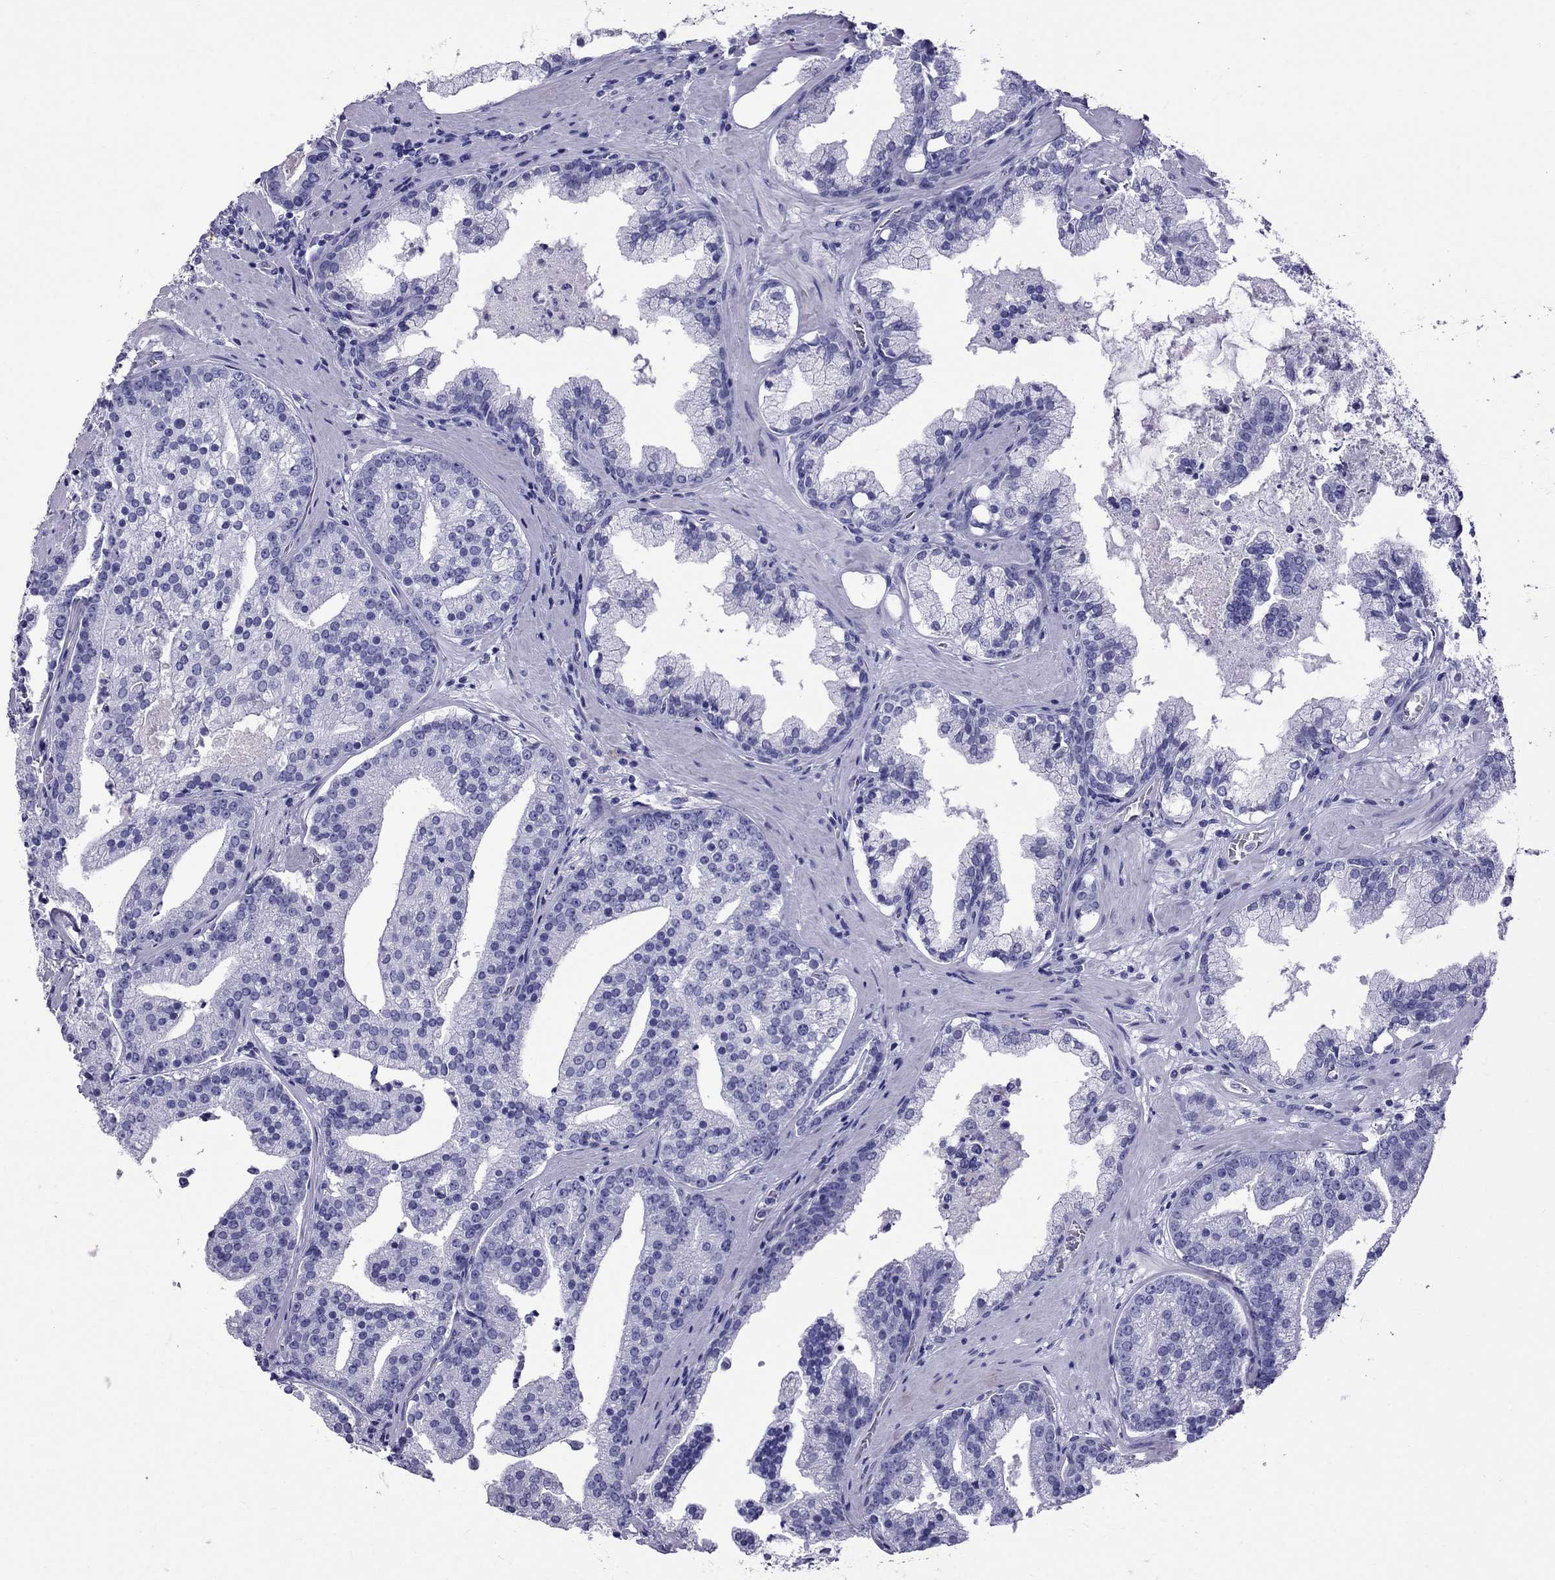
{"staining": {"intensity": "negative", "quantity": "none", "location": "none"}, "tissue": "prostate cancer", "cell_type": "Tumor cells", "image_type": "cancer", "snomed": [{"axis": "morphology", "description": "Adenocarcinoma, NOS"}, {"axis": "topography", "description": "Prostate and seminal vesicle, NOS"}, {"axis": "topography", "description": "Prostate"}], "caption": "IHC image of prostate cancer (adenocarcinoma) stained for a protein (brown), which exhibits no positivity in tumor cells.", "gene": "SCART1", "patient": {"sex": "male", "age": 44}}